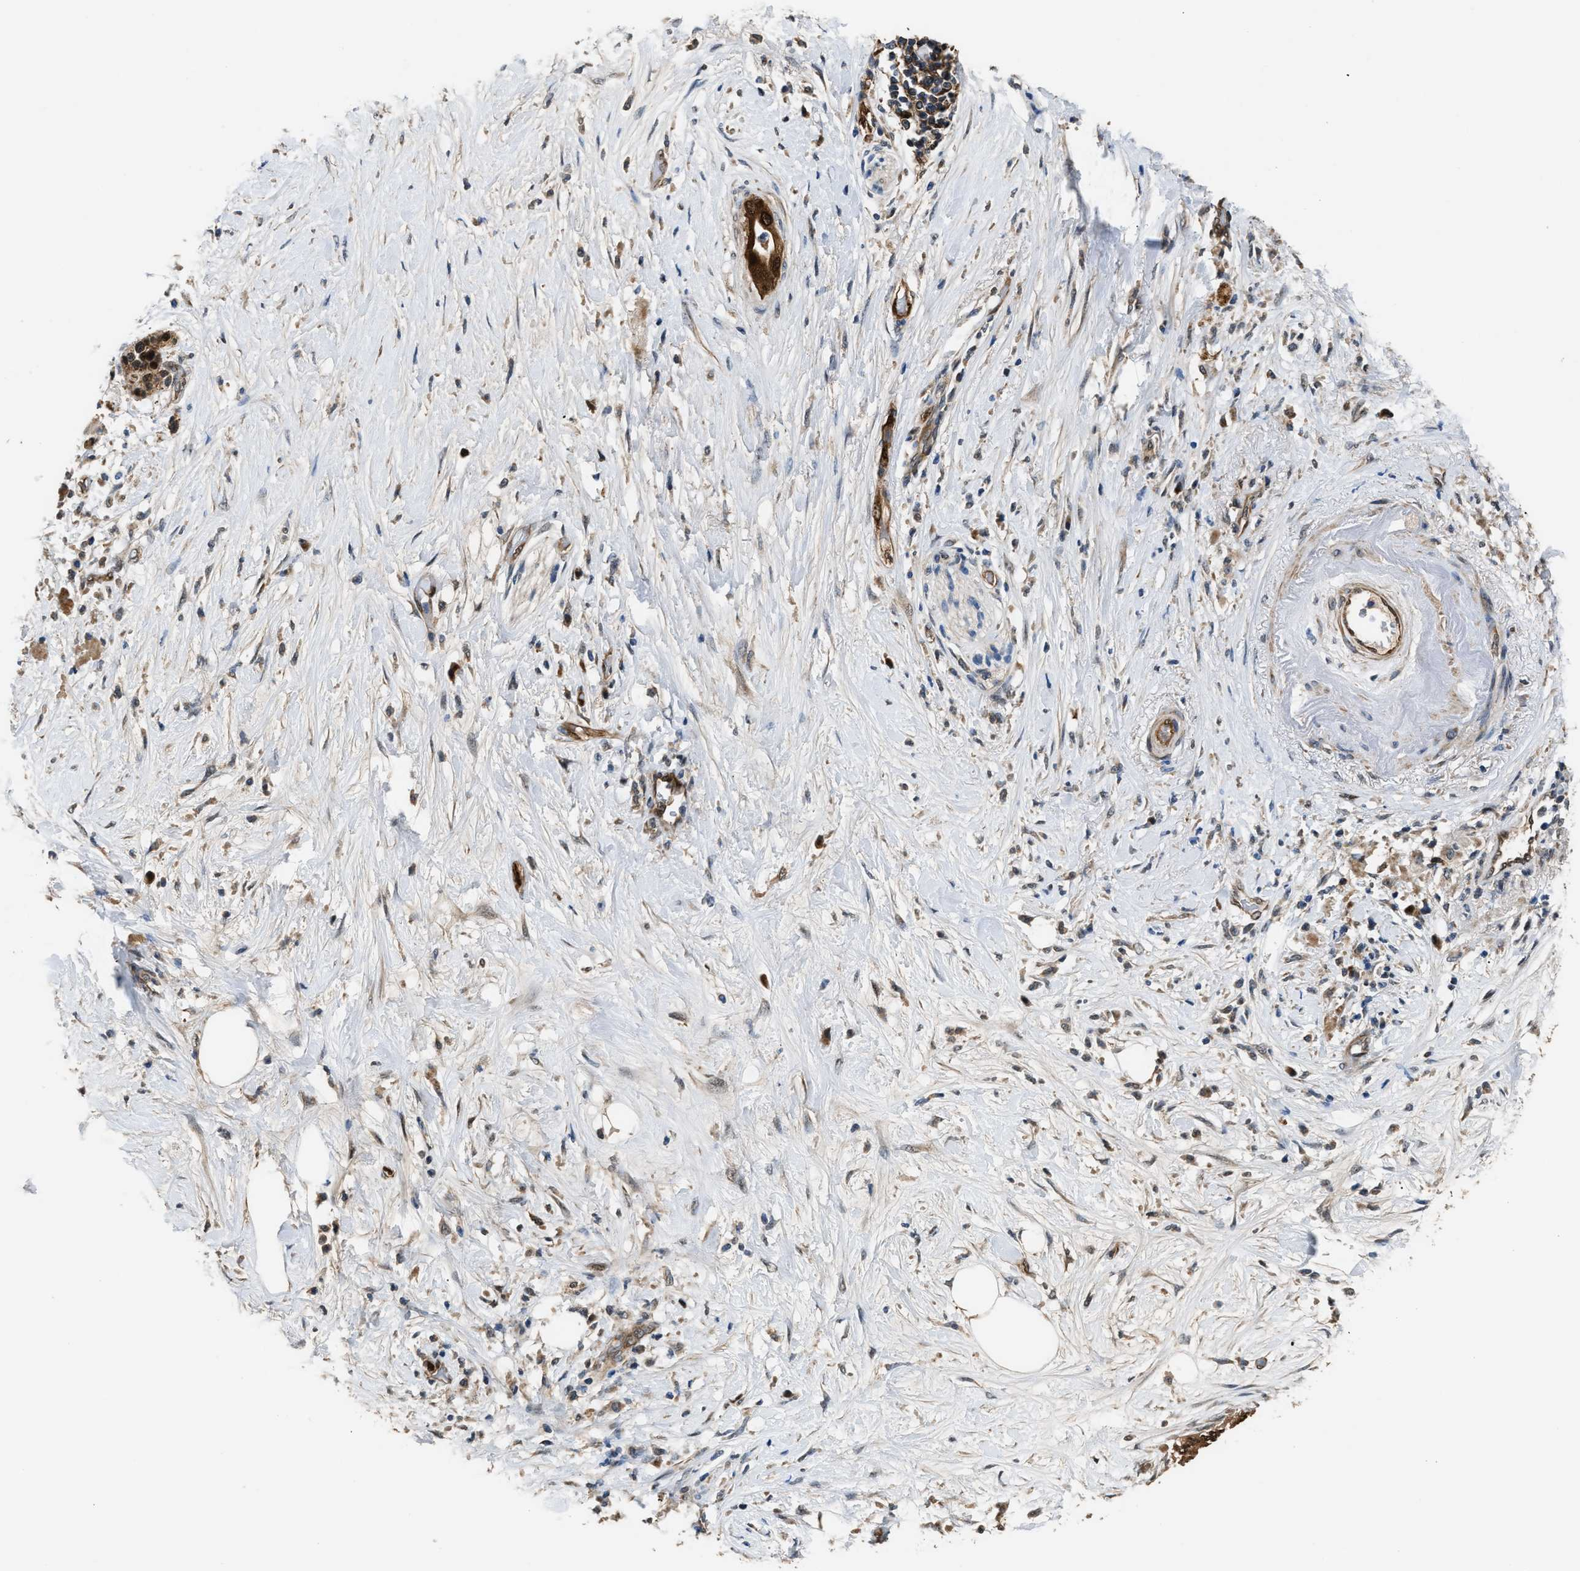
{"staining": {"intensity": "strong", "quantity": ">75%", "location": "cytoplasmic/membranous,nuclear"}, "tissue": "pancreatic cancer", "cell_type": "Tumor cells", "image_type": "cancer", "snomed": [{"axis": "morphology", "description": "Normal tissue, NOS"}, {"axis": "morphology", "description": "Adenocarcinoma, NOS"}, {"axis": "topography", "description": "Pancreas"}, {"axis": "topography", "description": "Duodenum"}], "caption": "High-power microscopy captured an IHC micrograph of pancreatic adenocarcinoma, revealing strong cytoplasmic/membranous and nuclear positivity in about >75% of tumor cells.", "gene": "PPA1", "patient": {"sex": "female", "age": 60}}